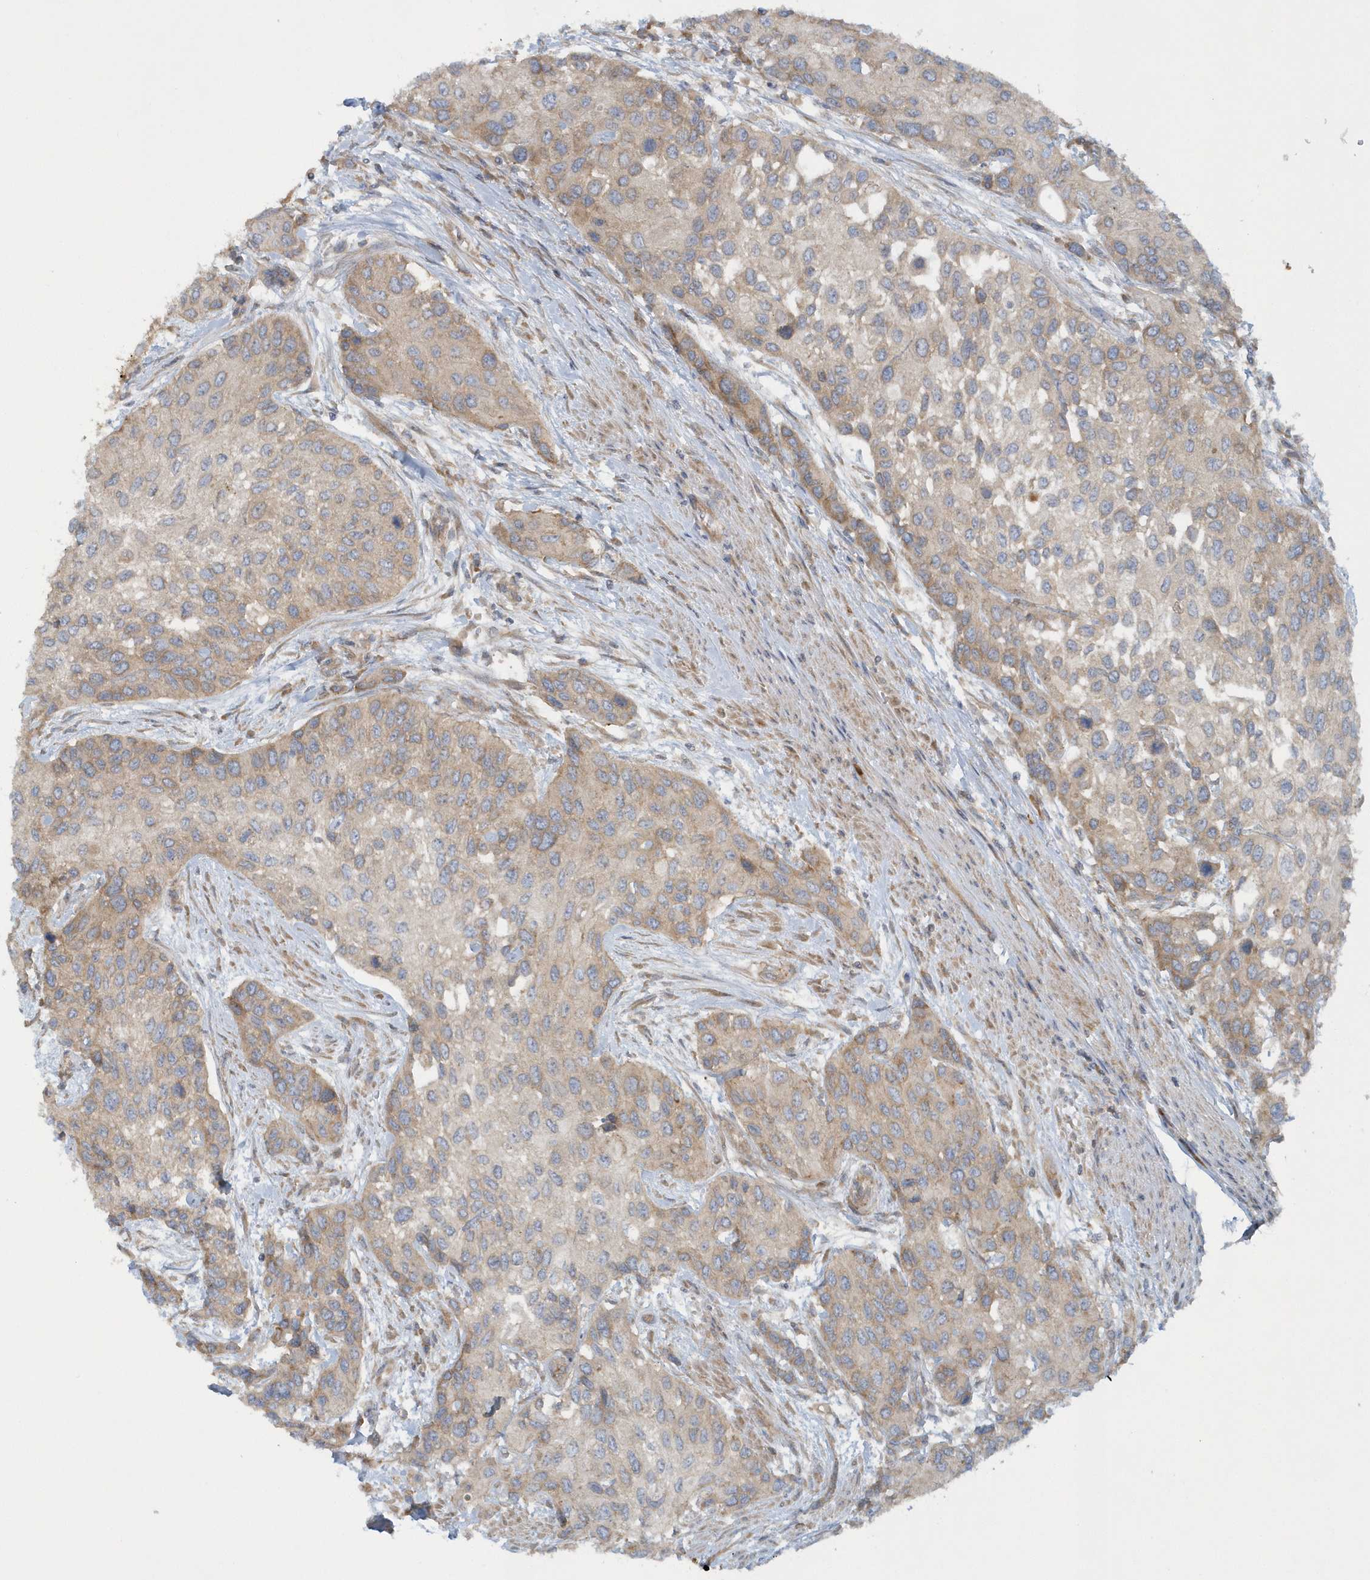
{"staining": {"intensity": "weak", "quantity": "25%-75%", "location": "cytoplasmic/membranous"}, "tissue": "urothelial cancer", "cell_type": "Tumor cells", "image_type": "cancer", "snomed": [{"axis": "morphology", "description": "Normal tissue, NOS"}, {"axis": "morphology", "description": "Urothelial carcinoma, High grade"}, {"axis": "topography", "description": "Vascular tissue"}, {"axis": "topography", "description": "Urinary bladder"}], "caption": "Protein expression analysis of human high-grade urothelial carcinoma reveals weak cytoplasmic/membranous staining in about 25%-75% of tumor cells.", "gene": "CNOT10", "patient": {"sex": "female", "age": 56}}